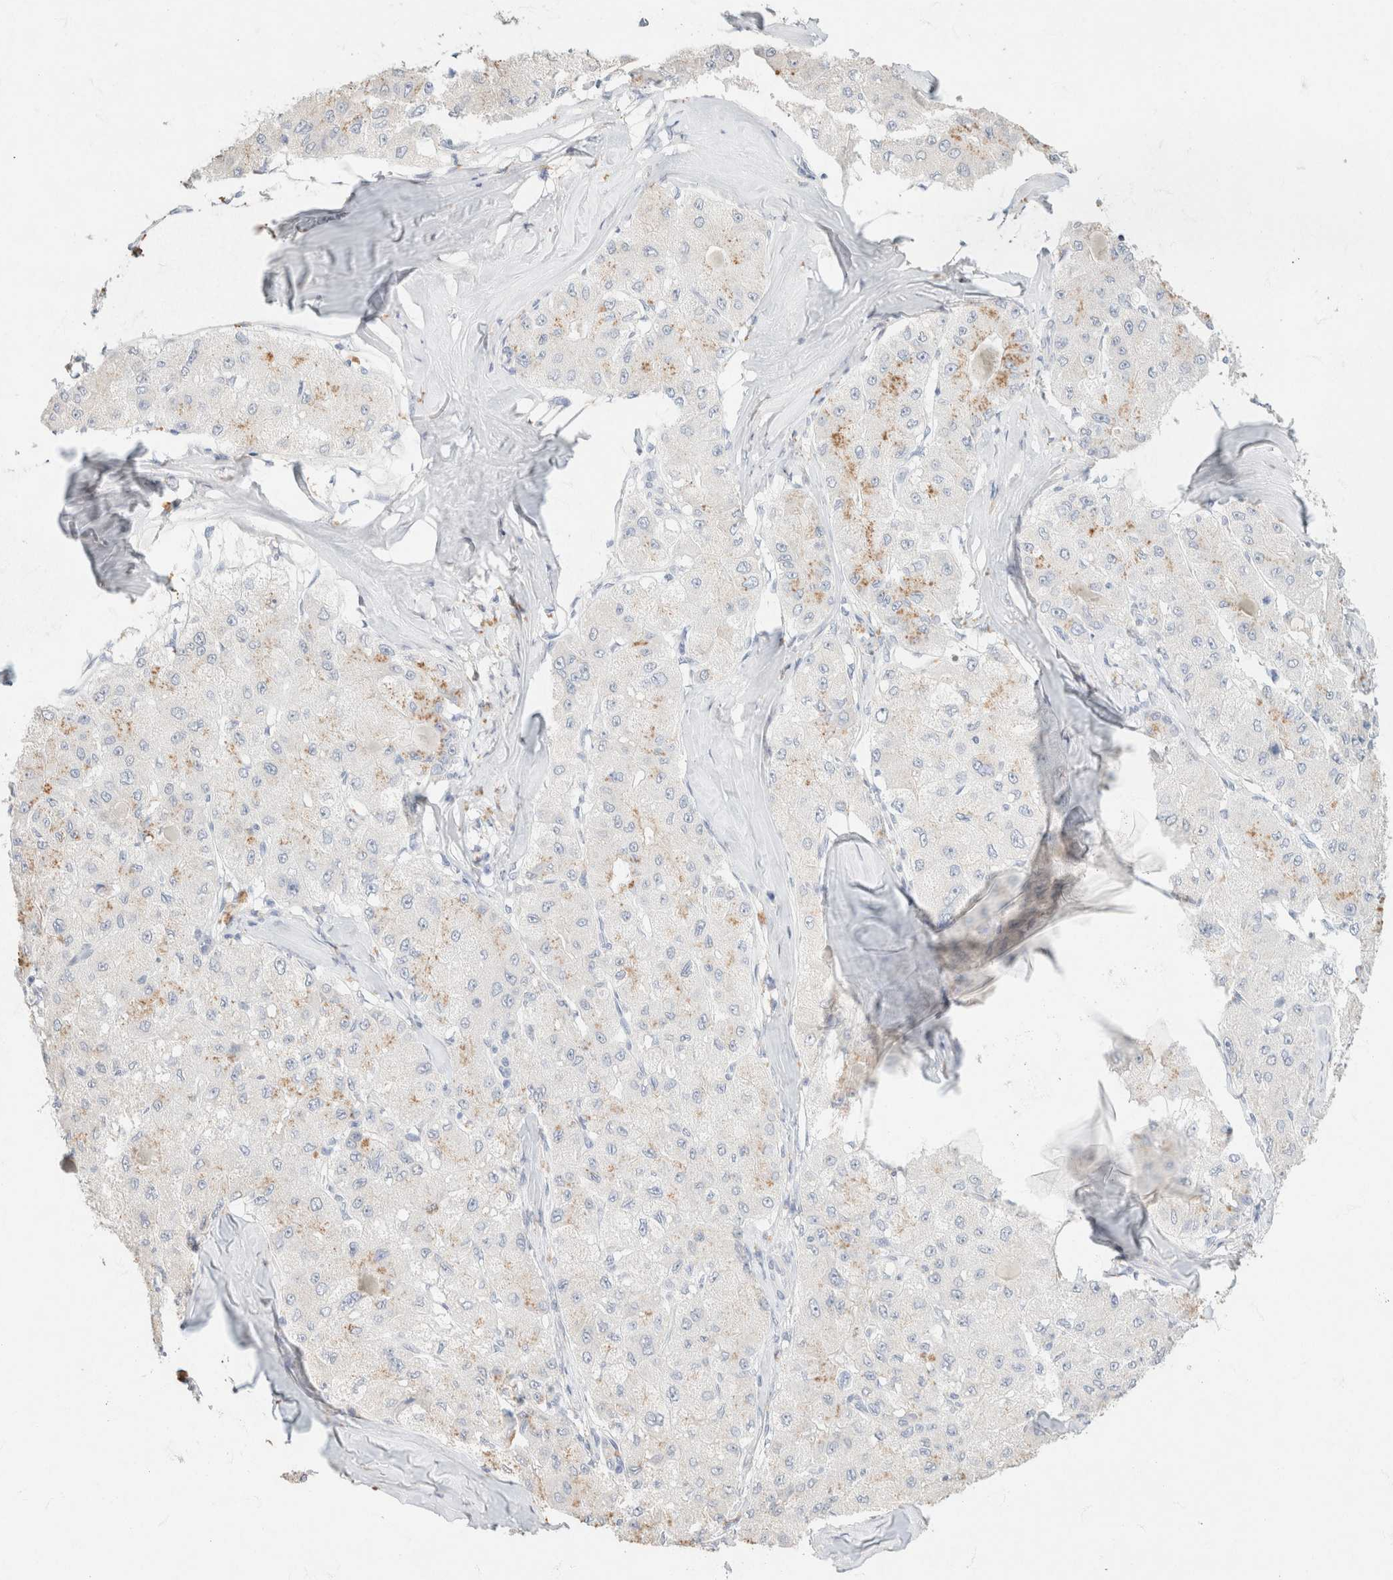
{"staining": {"intensity": "moderate", "quantity": "<25%", "location": "cytoplasmic/membranous"}, "tissue": "liver cancer", "cell_type": "Tumor cells", "image_type": "cancer", "snomed": [{"axis": "morphology", "description": "Carcinoma, Hepatocellular, NOS"}, {"axis": "topography", "description": "Liver"}], "caption": "Immunohistochemistry micrograph of neoplastic tissue: hepatocellular carcinoma (liver) stained using immunohistochemistry displays low levels of moderate protein expression localized specifically in the cytoplasmic/membranous of tumor cells, appearing as a cytoplasmic/membranous brown color.", "gene": "CA12", "patient": {"sex": "male", "age": 80}}